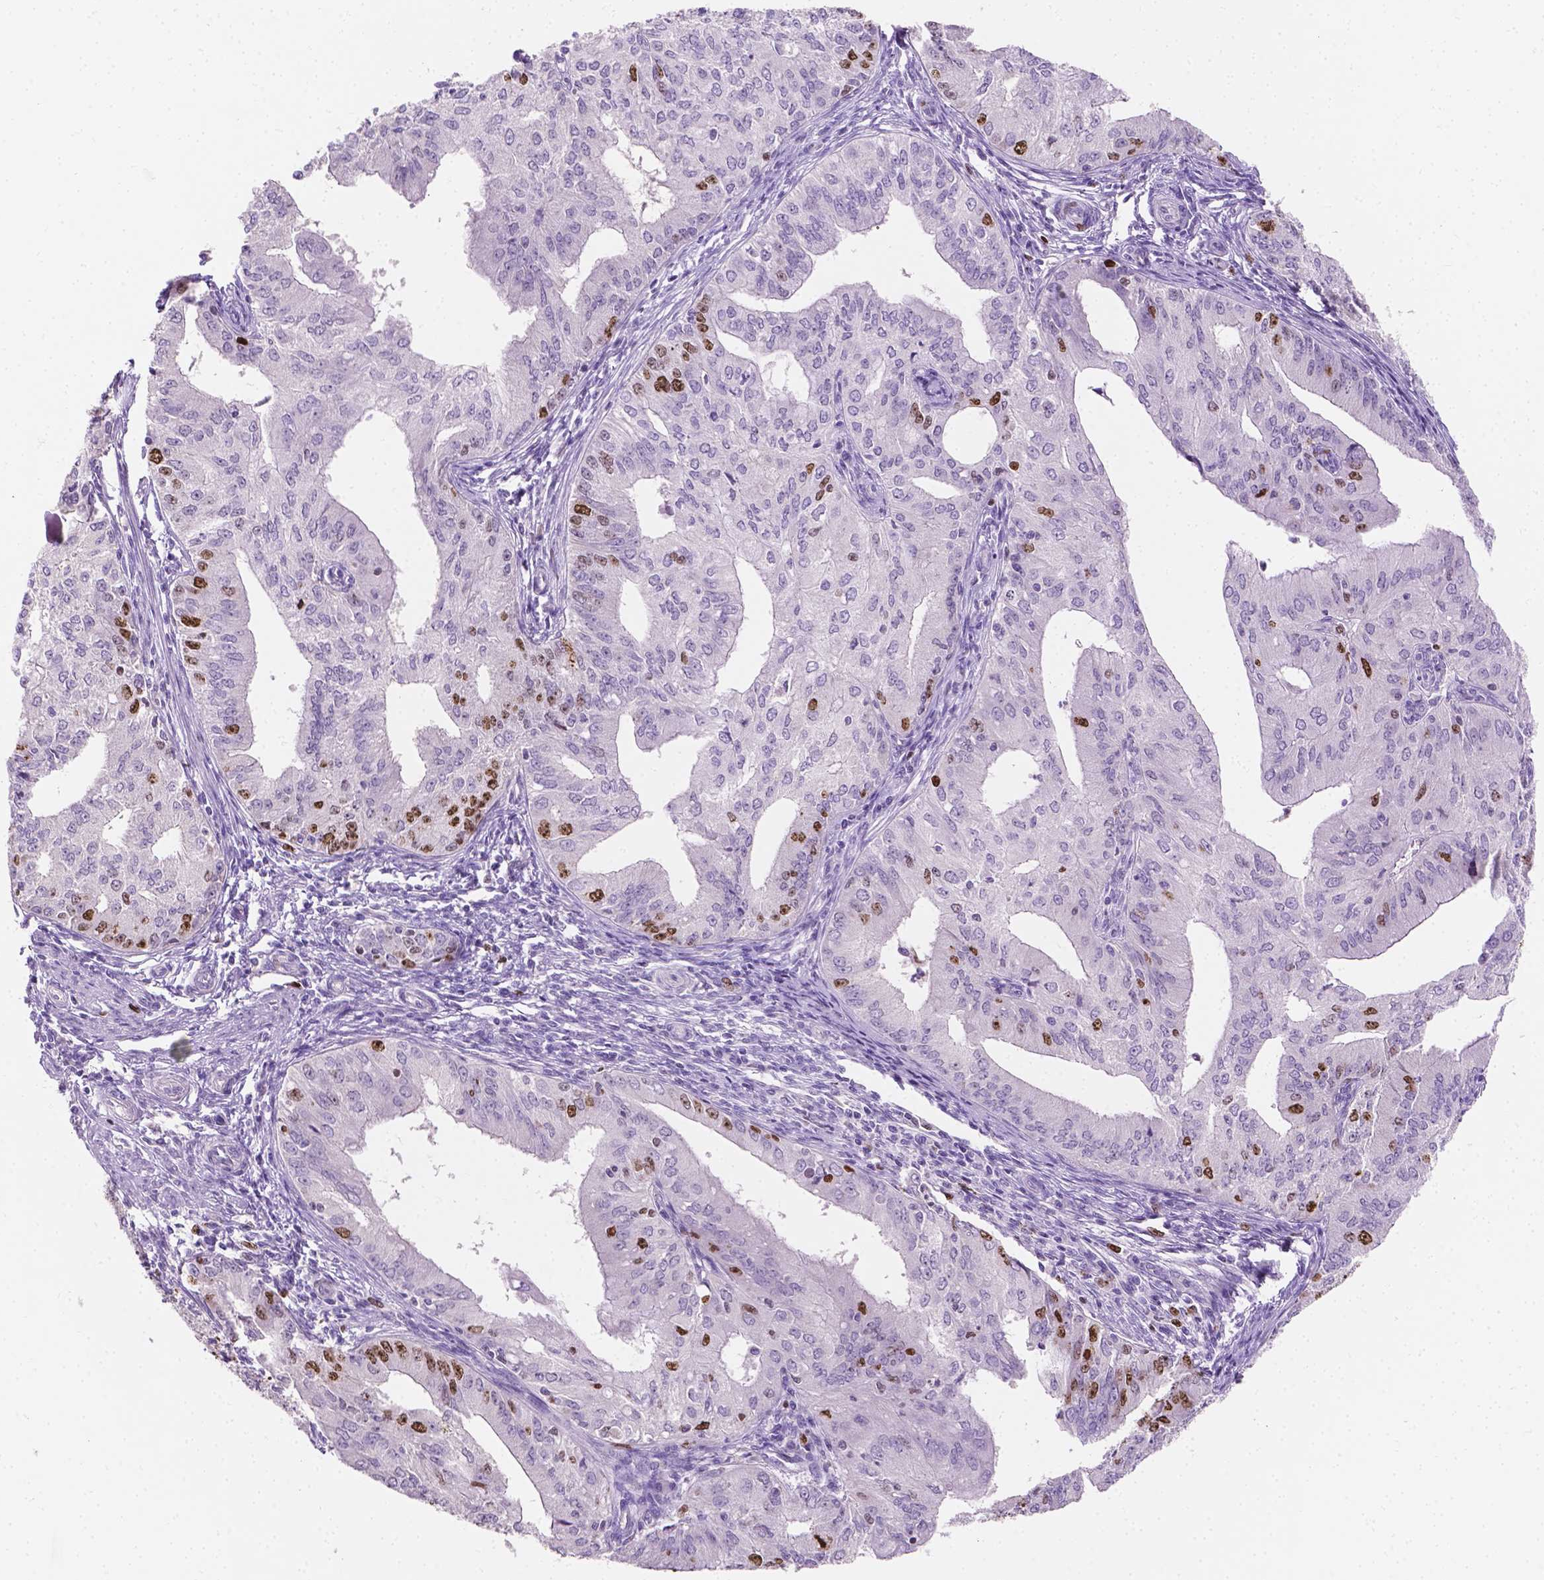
{"staining": {"intensity": "moderate", "quantity": "<25%", "location": "nuclear"}, "tissue": "endometrial cancer", "cell_type": "Tumor cells", "image_type": "cancer", "snomed": [{"axis": "morphology", "description": "Adenocarcinoma, NOS"}, {"axis": "topography", "description": "Endometrium"}], "caption": "Protein expression analysis of human endometrial cancer (adenocarcinoma) reveals moderate nuclear positivity in approximately <25% of tumor cells.", "gene": "SIAH2", "patient": {"sex": "female", "age": 50}}